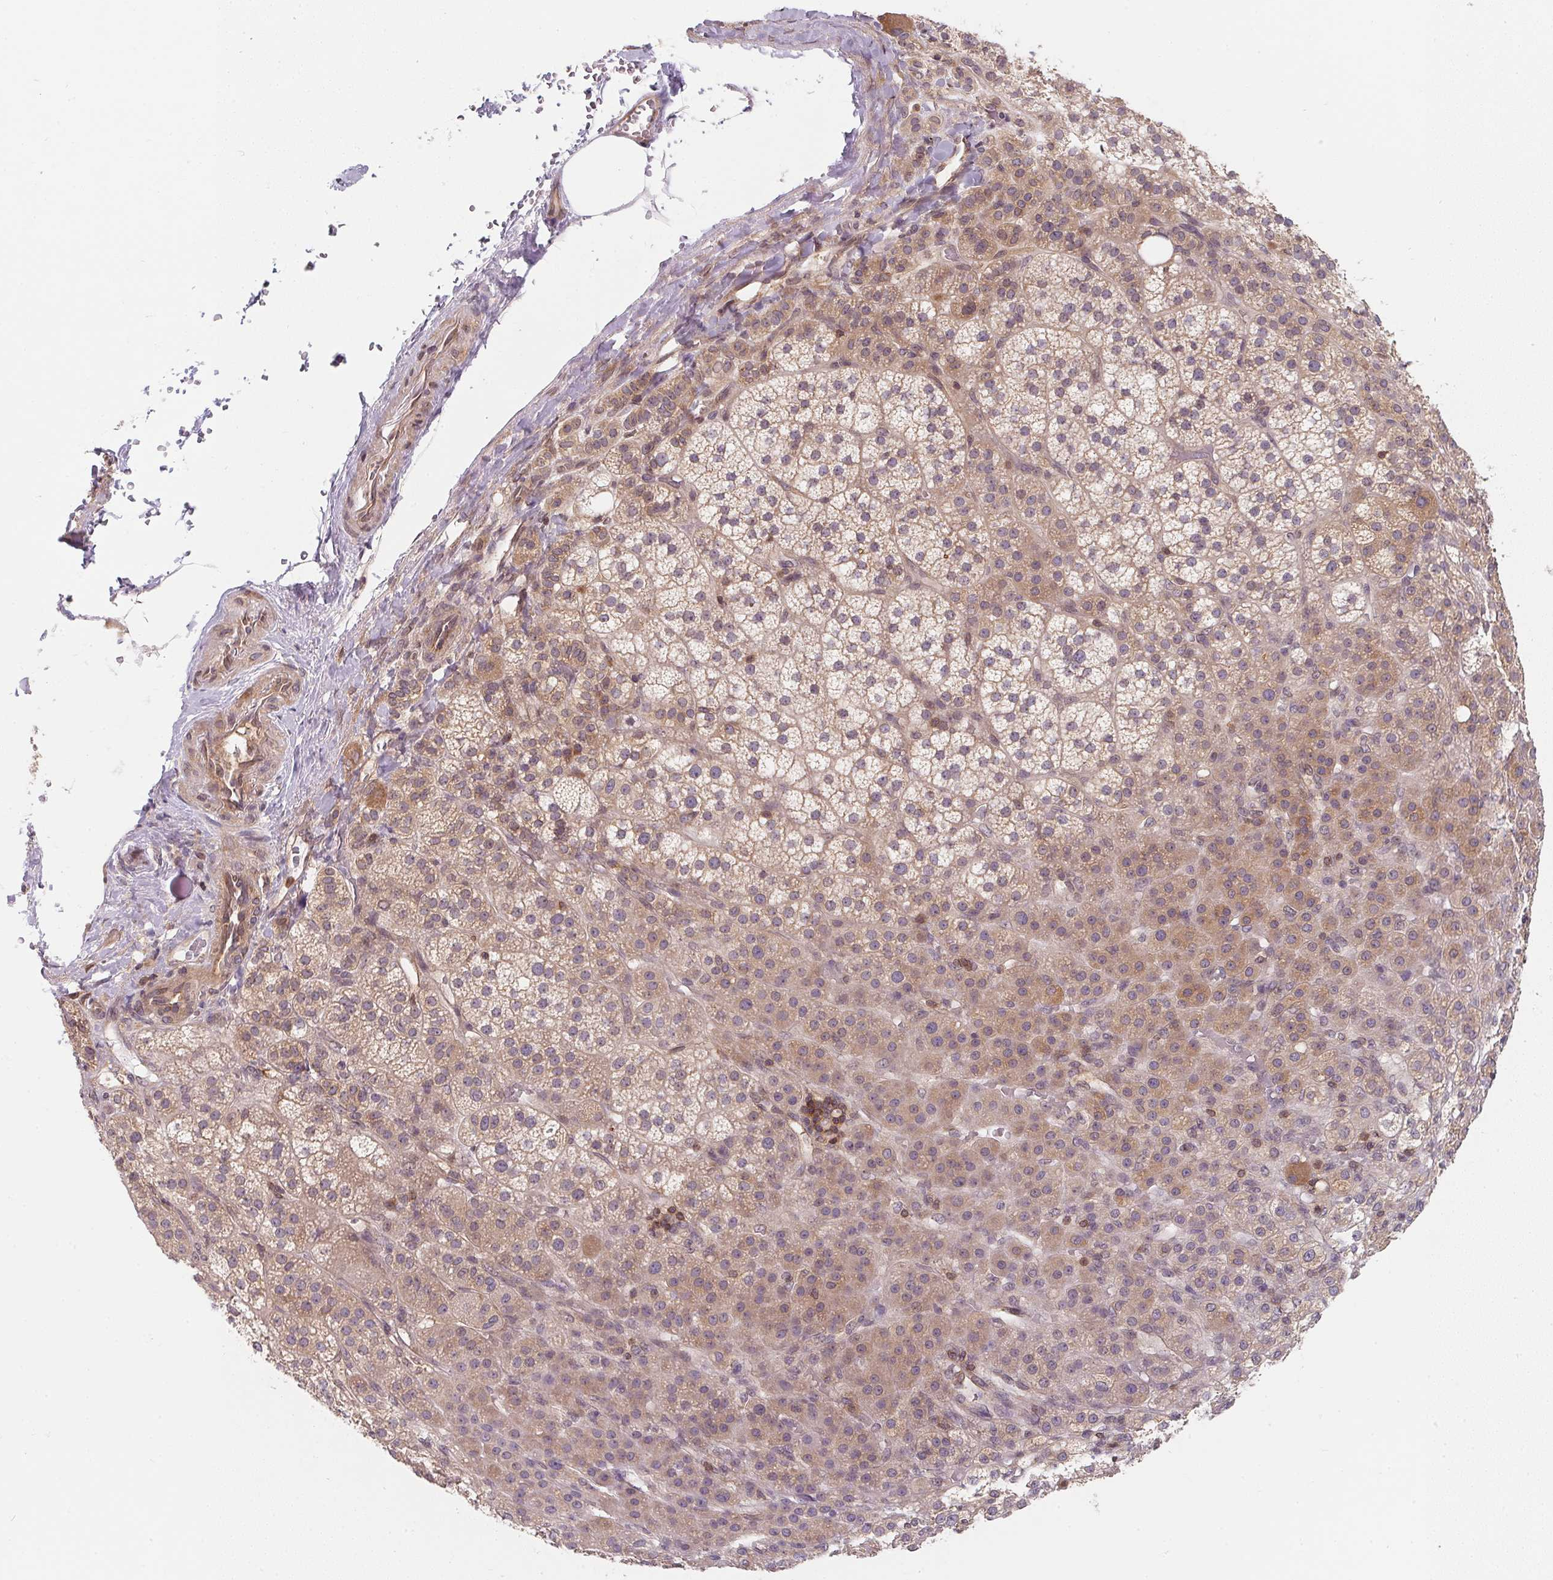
{"staining": {"intensity": "weak", "quantity": "25%-75%", "location": "cytoplasmic/membranous"}, "tissue": "adrenal gland", "cell_type": "Glandular cells", "image_type": "normal", "snomed": [{"axis": "morphology", "description": "Normal tissue, NOS"}, {"axis": "topography", "description": "Adrenal gland"}], "caption": "Adrenal gland stained with a protein marker demonstrates weak staining in glandular cells.", "gene": "ANKRD13A", "patient": {"sex": "female", "age": 60}}